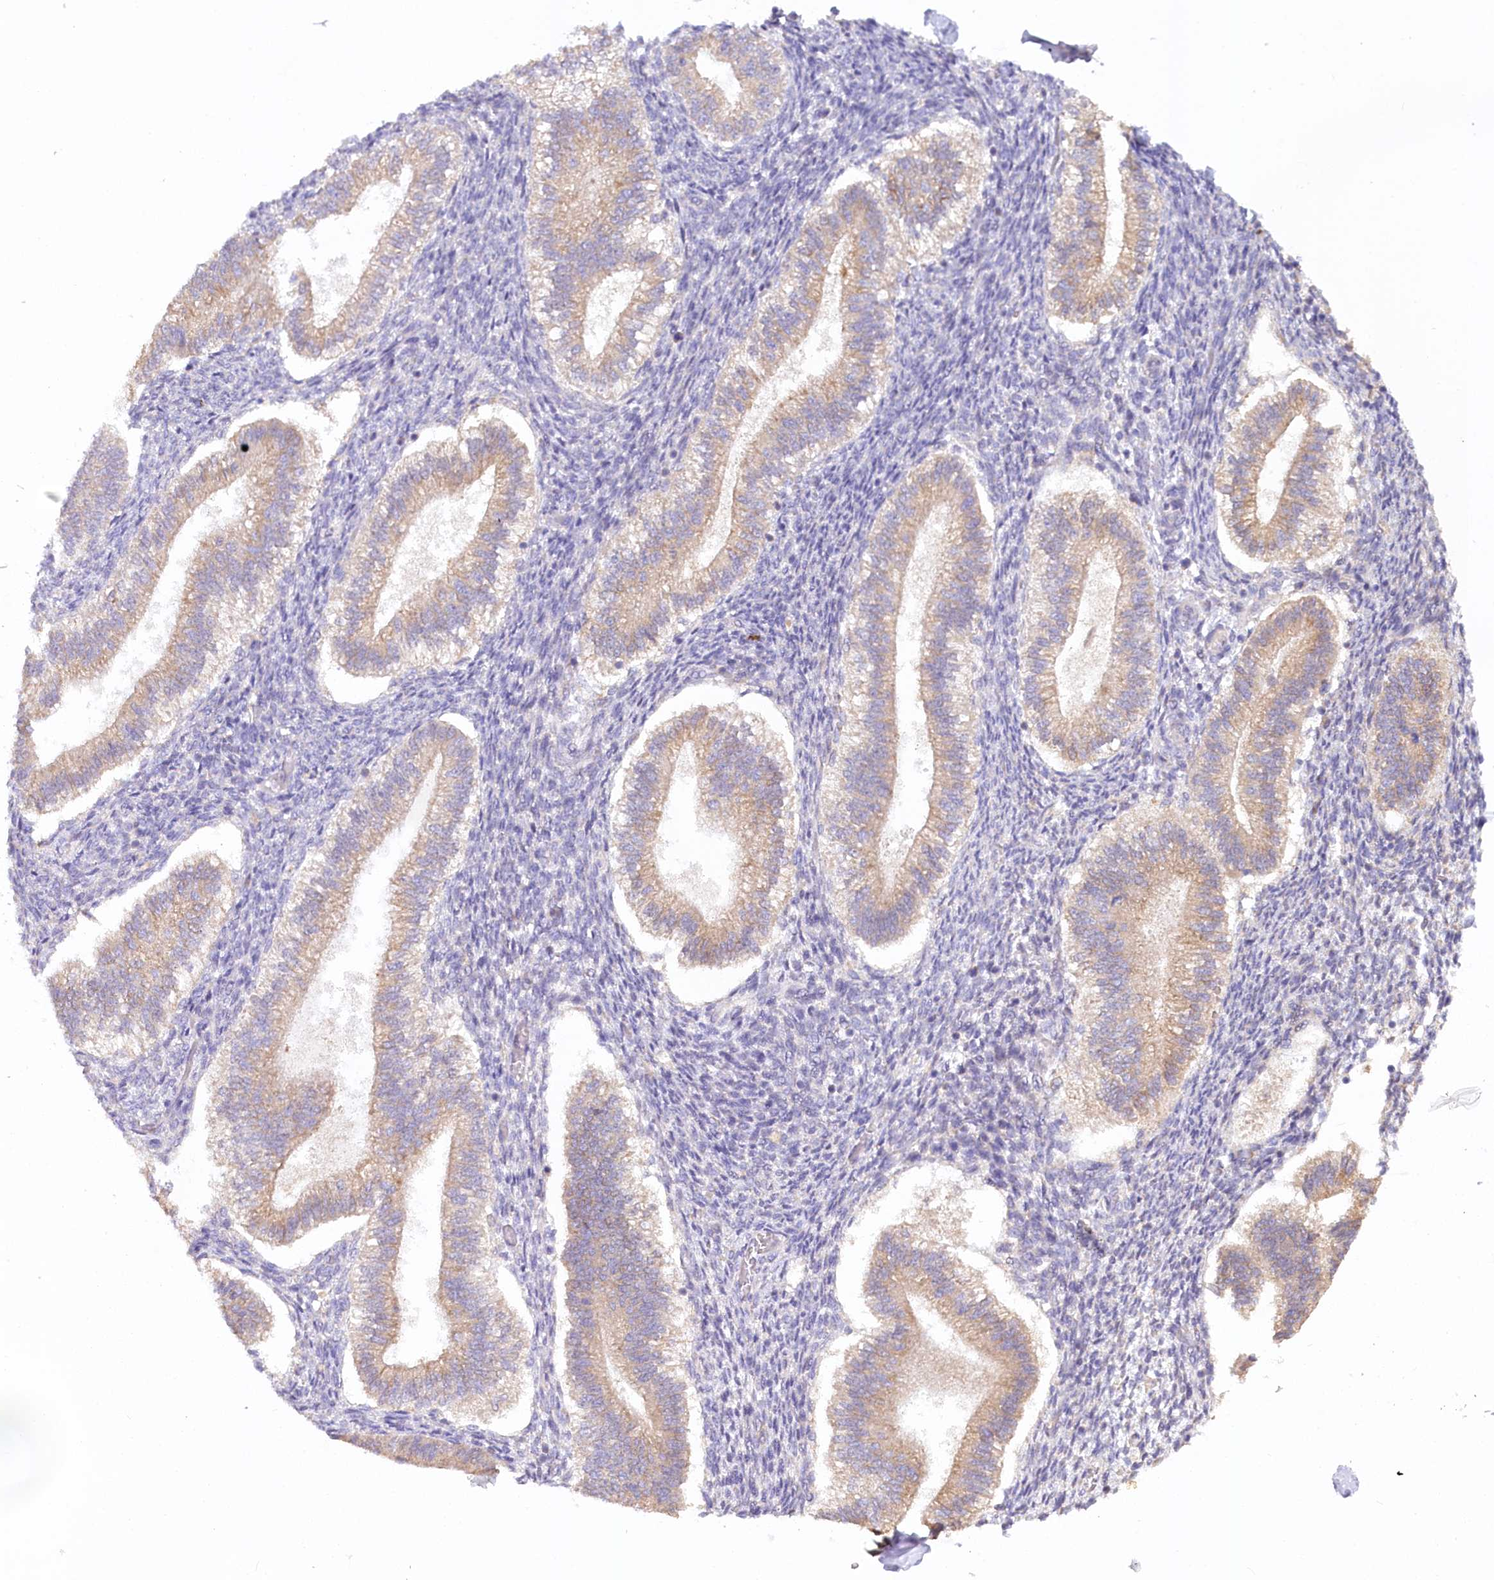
{"staining": {"intensity": "negative", "quantity": "none", "location": "none"}, "tissue": "endometrium", "cell_type": "Cells in endometrial stroma", "image_type": "normal", "snomed": [{"axis": "morphology", "description": "Normal tissue, NOS"}, {"axis": "topography", "description": "Endometrium"}], "caption": "Immunohistochemistry (IHC) histopathology image of normal endometrium: human endometrium stained with DAB (3,3'-diaminobenzidine) demonstrates no significant protein expression in cells in endometrial stroma. (Stains: DAB (3,3'-diaminobenzidine) immunohistochemistry (IHC) with hematoxylin counter stain, Microscopy: brightfield microscopy at high magnification).", "gene": "PAIP2", "patient": {"sex": "female", "age": 25}}